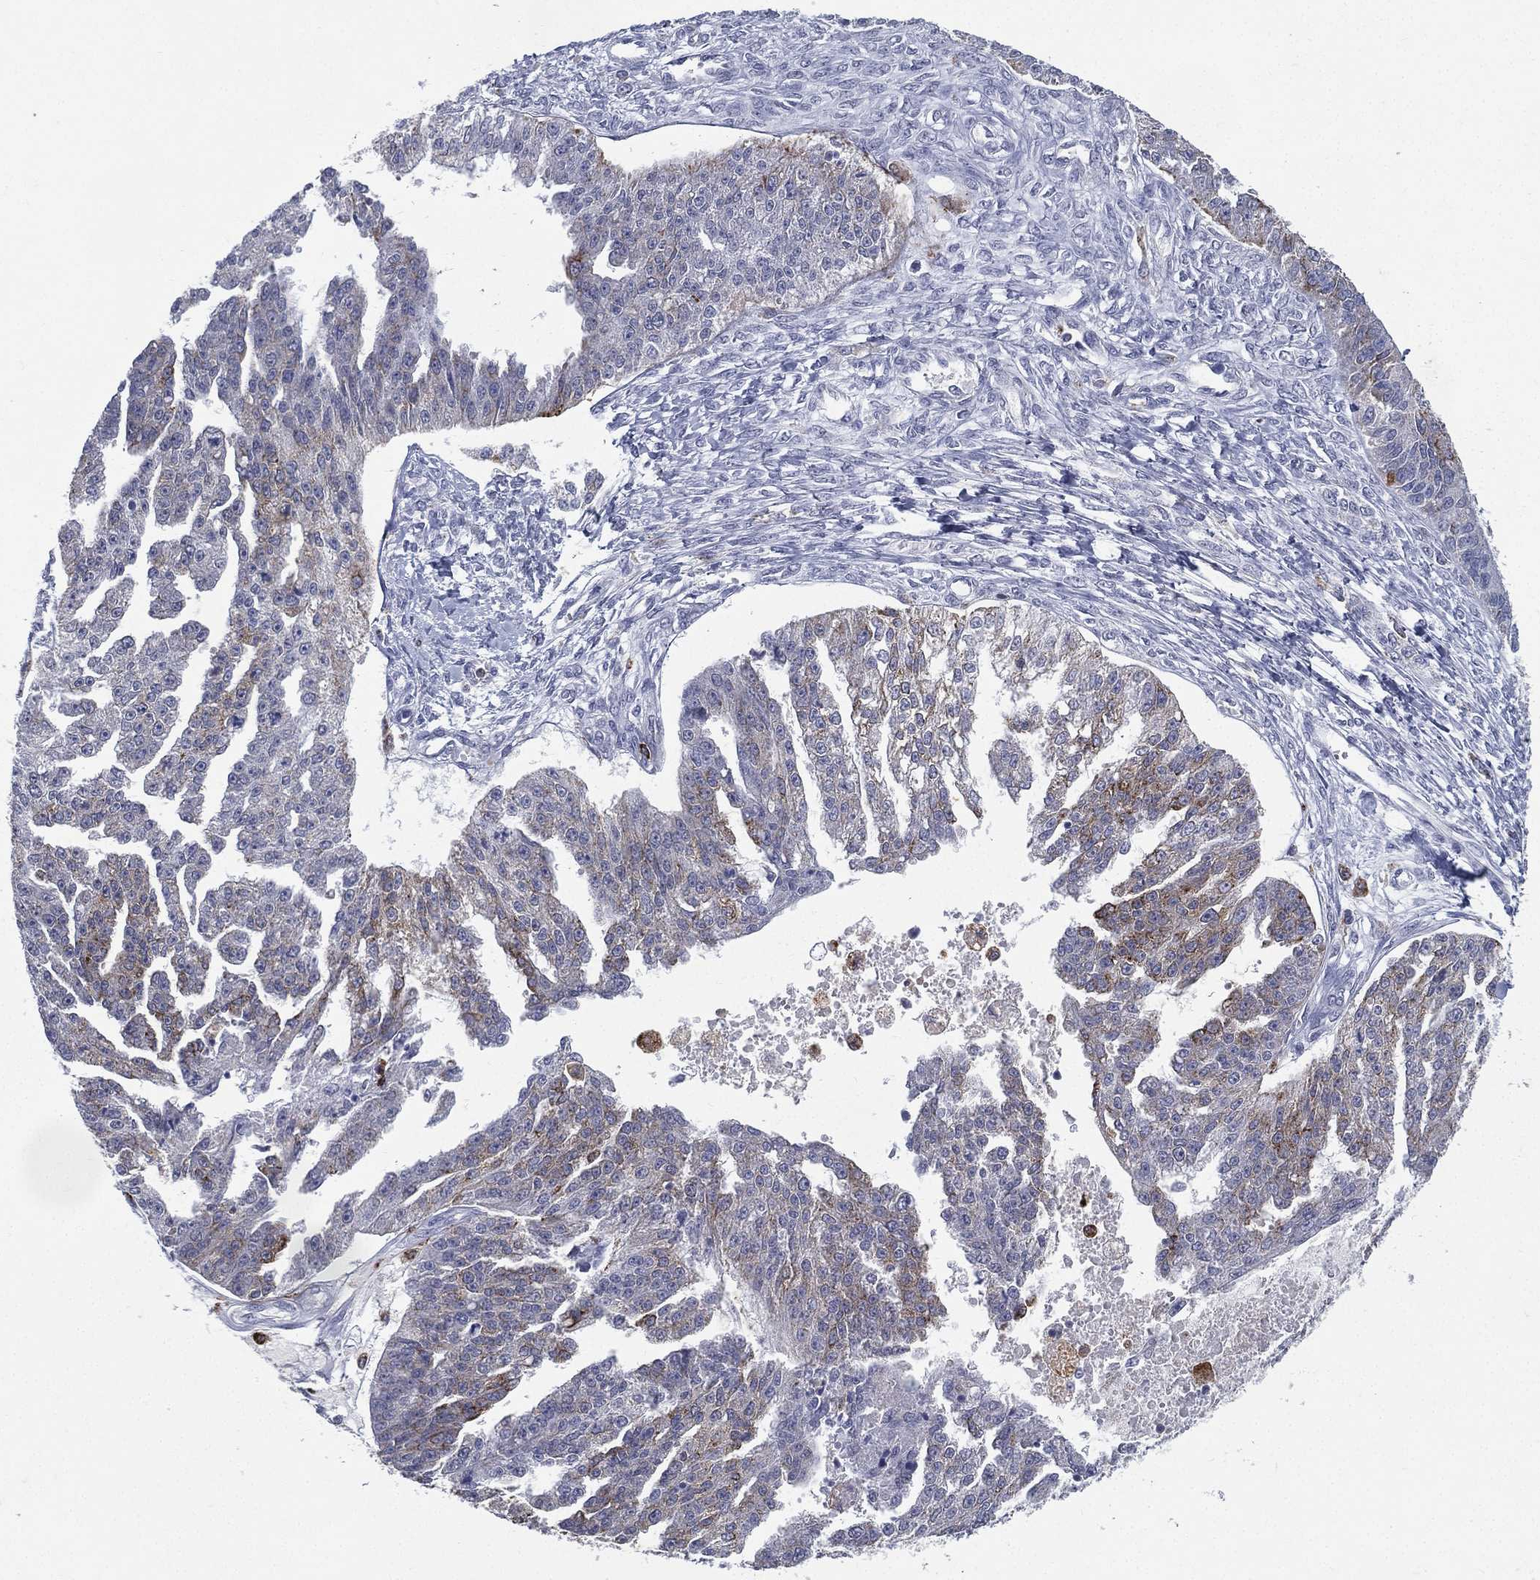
{"staining": {"intensity": "moderate", "quantity": "25%-75%", "location": "cytoplasmic/membranous"}, "tissue": "ovarian cancer", "cell_type": "Tumor cells", "image_type": "cancer", "snomed": [{"axis": "morphology", "description": "Cystadenocarcinoma, serous, NOS"}, {"axis": "topography", "description": "Ovary"}], "caption": "Ovarian cancer (serous cystadenocarcinoma) tissue displays moderate cytoplasmic/membranous staining in about 25%-75% of tumor cells, visualized by immunohistochemistry.", "gene": "EVI2B", "patient": {"sex": "female", "age": 58}}